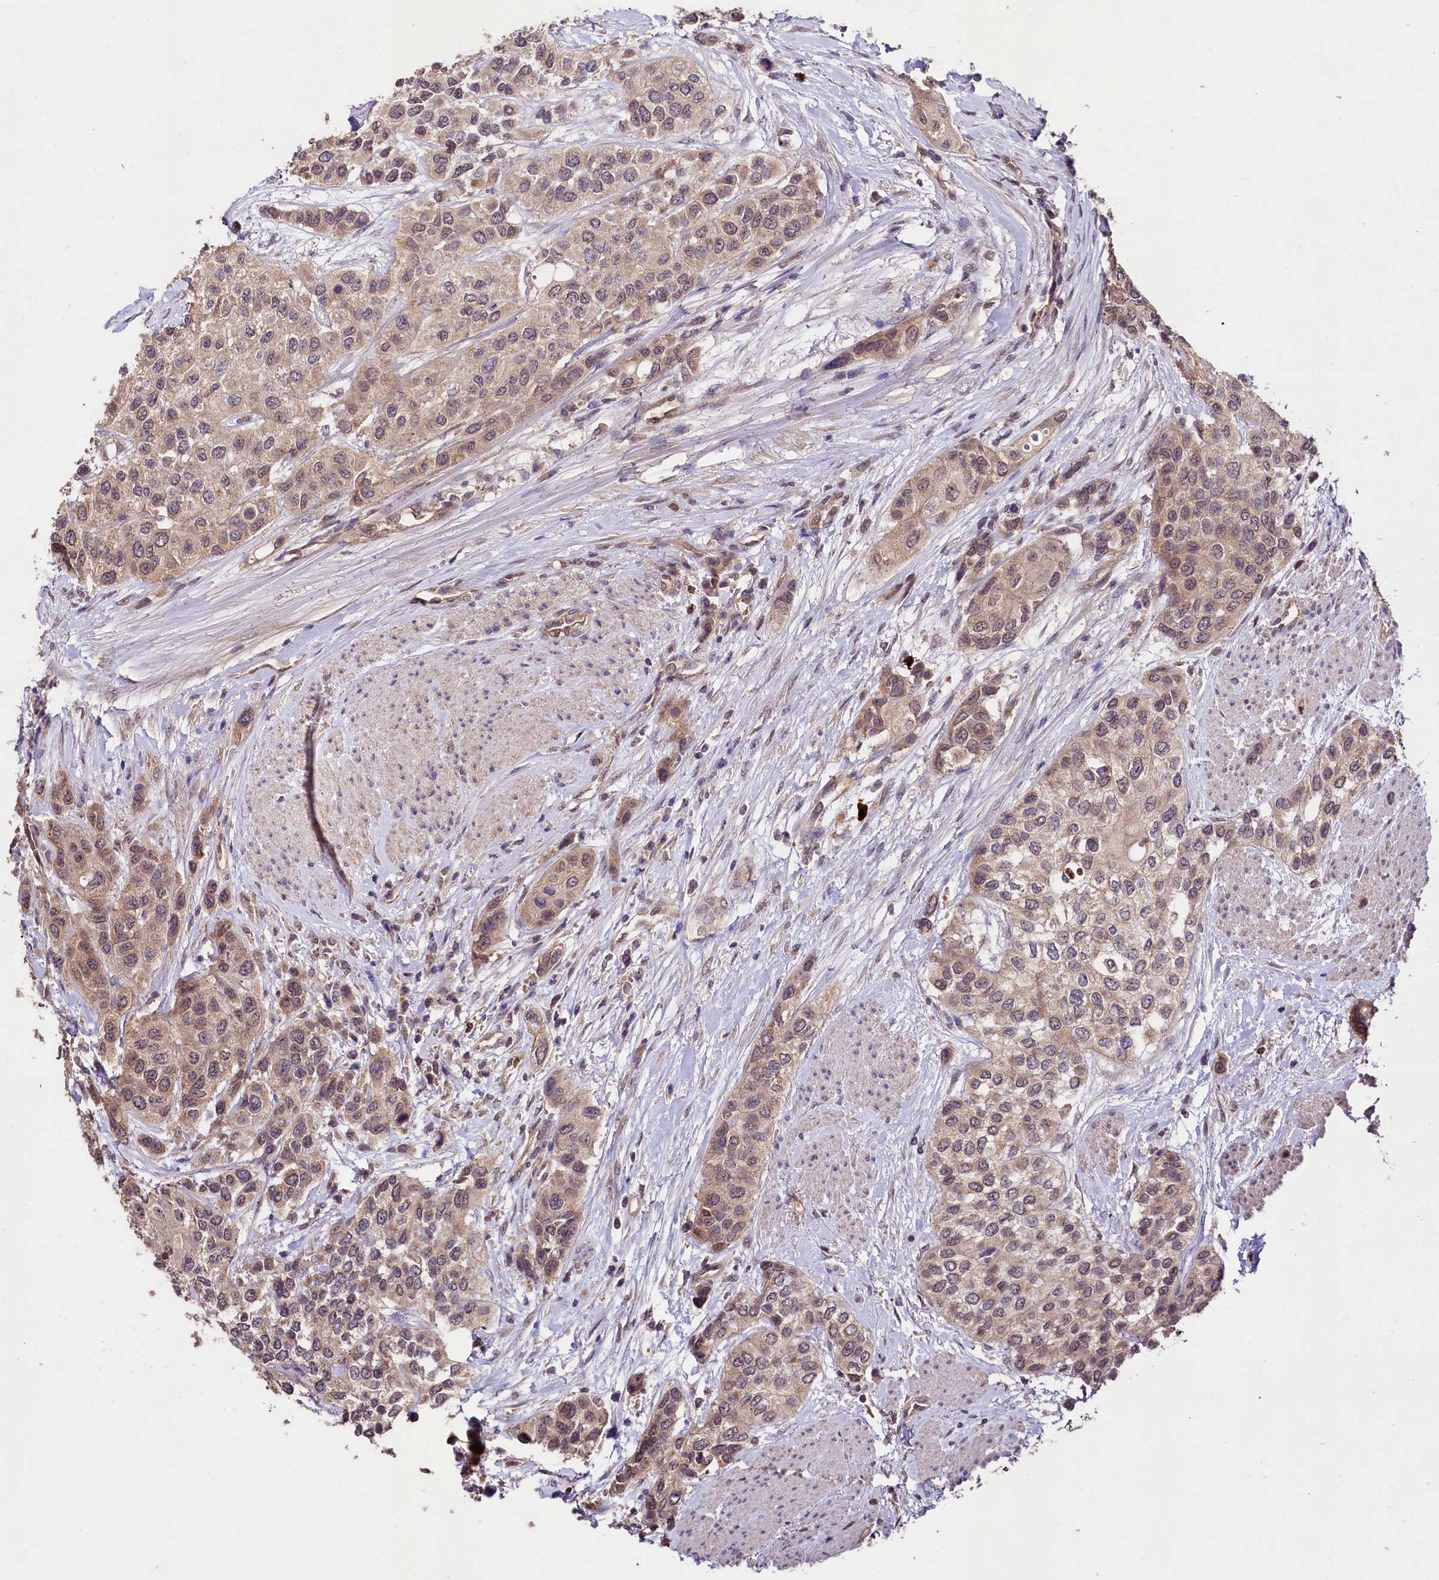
{"staining": {"intensity": "weak", "quantity": "25%-75%", "location": "cytoplasmic/membranous"}, "tissue": "urothelial cancer", "cell_type": "Tumor cells", "image_type": "cancer", "snomed": [{"axis": "morphology", "description": "Normal tissue, NOS"}, {"axis": "morphology", "description": "Urothelial carcinoma, High grade"}, {"axis": "topography", "description": "Vascular tissue"}, {"axis": "topography", "description": "Urinary bladder"}], "caption": "This is a photomicrograph of IHC staining of urothelial carcinoma (high-grade), which shows weak positivity in the cytoplasmic/membranous of tumor cells.", "gene": "KLRB1", "patient": {"sex": "female", "age": 56}}